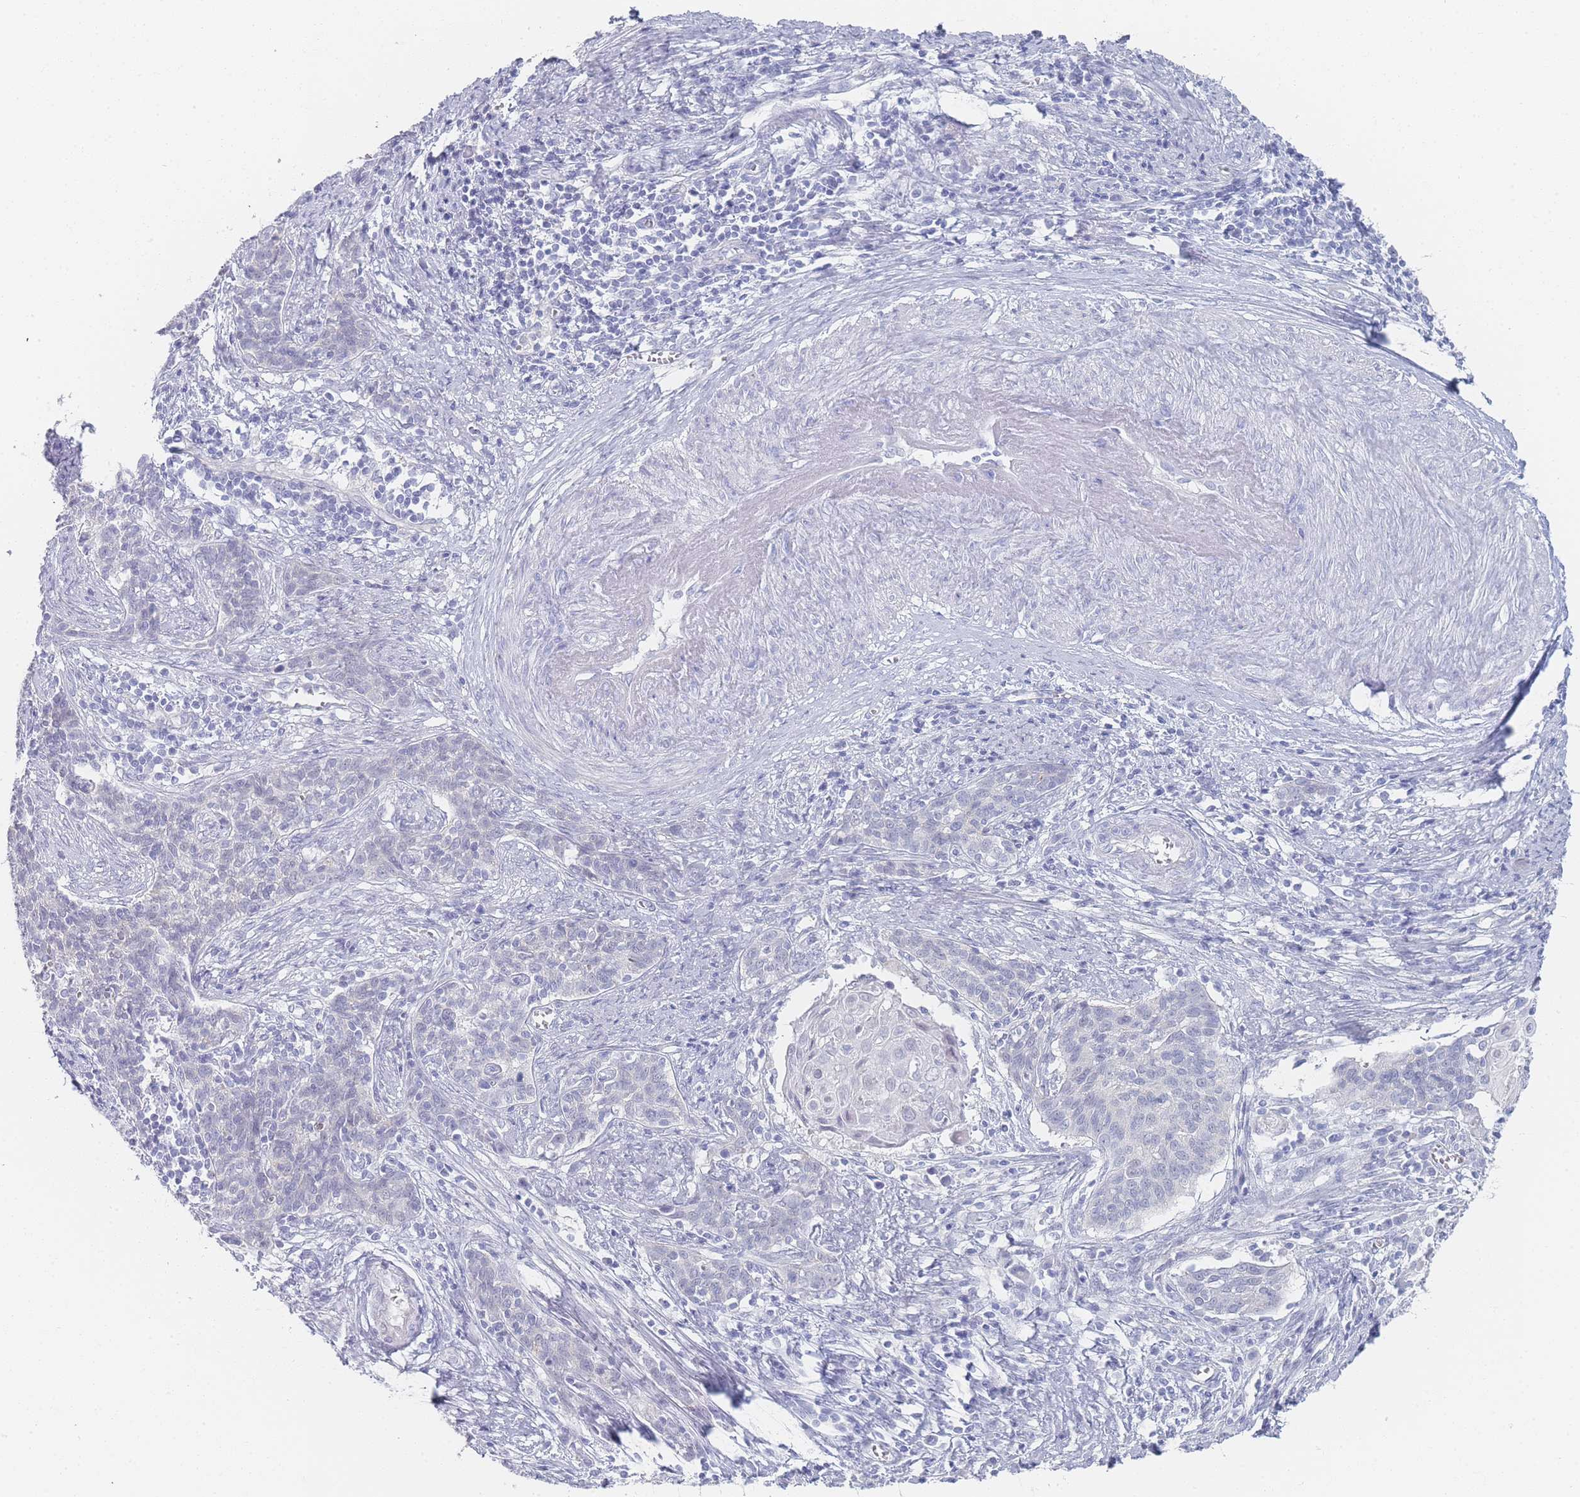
{"staining": {"intensity": "negative", "quantity": "none", "location": "none"}, "tissue": "cervical cancer", "cell_type": "Tumor cells", "image_type": "cancer", "snomed": [{"axis": "morphology", "description": "Squamous cell carcinoma, NOS"}, {"axis": "topography", "description": "Cervix"}], "caption": "Tumor cells show no significant protein expression in squamous cell carcinoma (cervical). (Stains: DAB (3,3'-diaminobenzidine) immunohistochemistry with hematoxylin counter stain, Microscopy: brightfield microscopy at high magnification).", "gene": "IMPG1", "patient": {"sex": "female", "age": 39}}